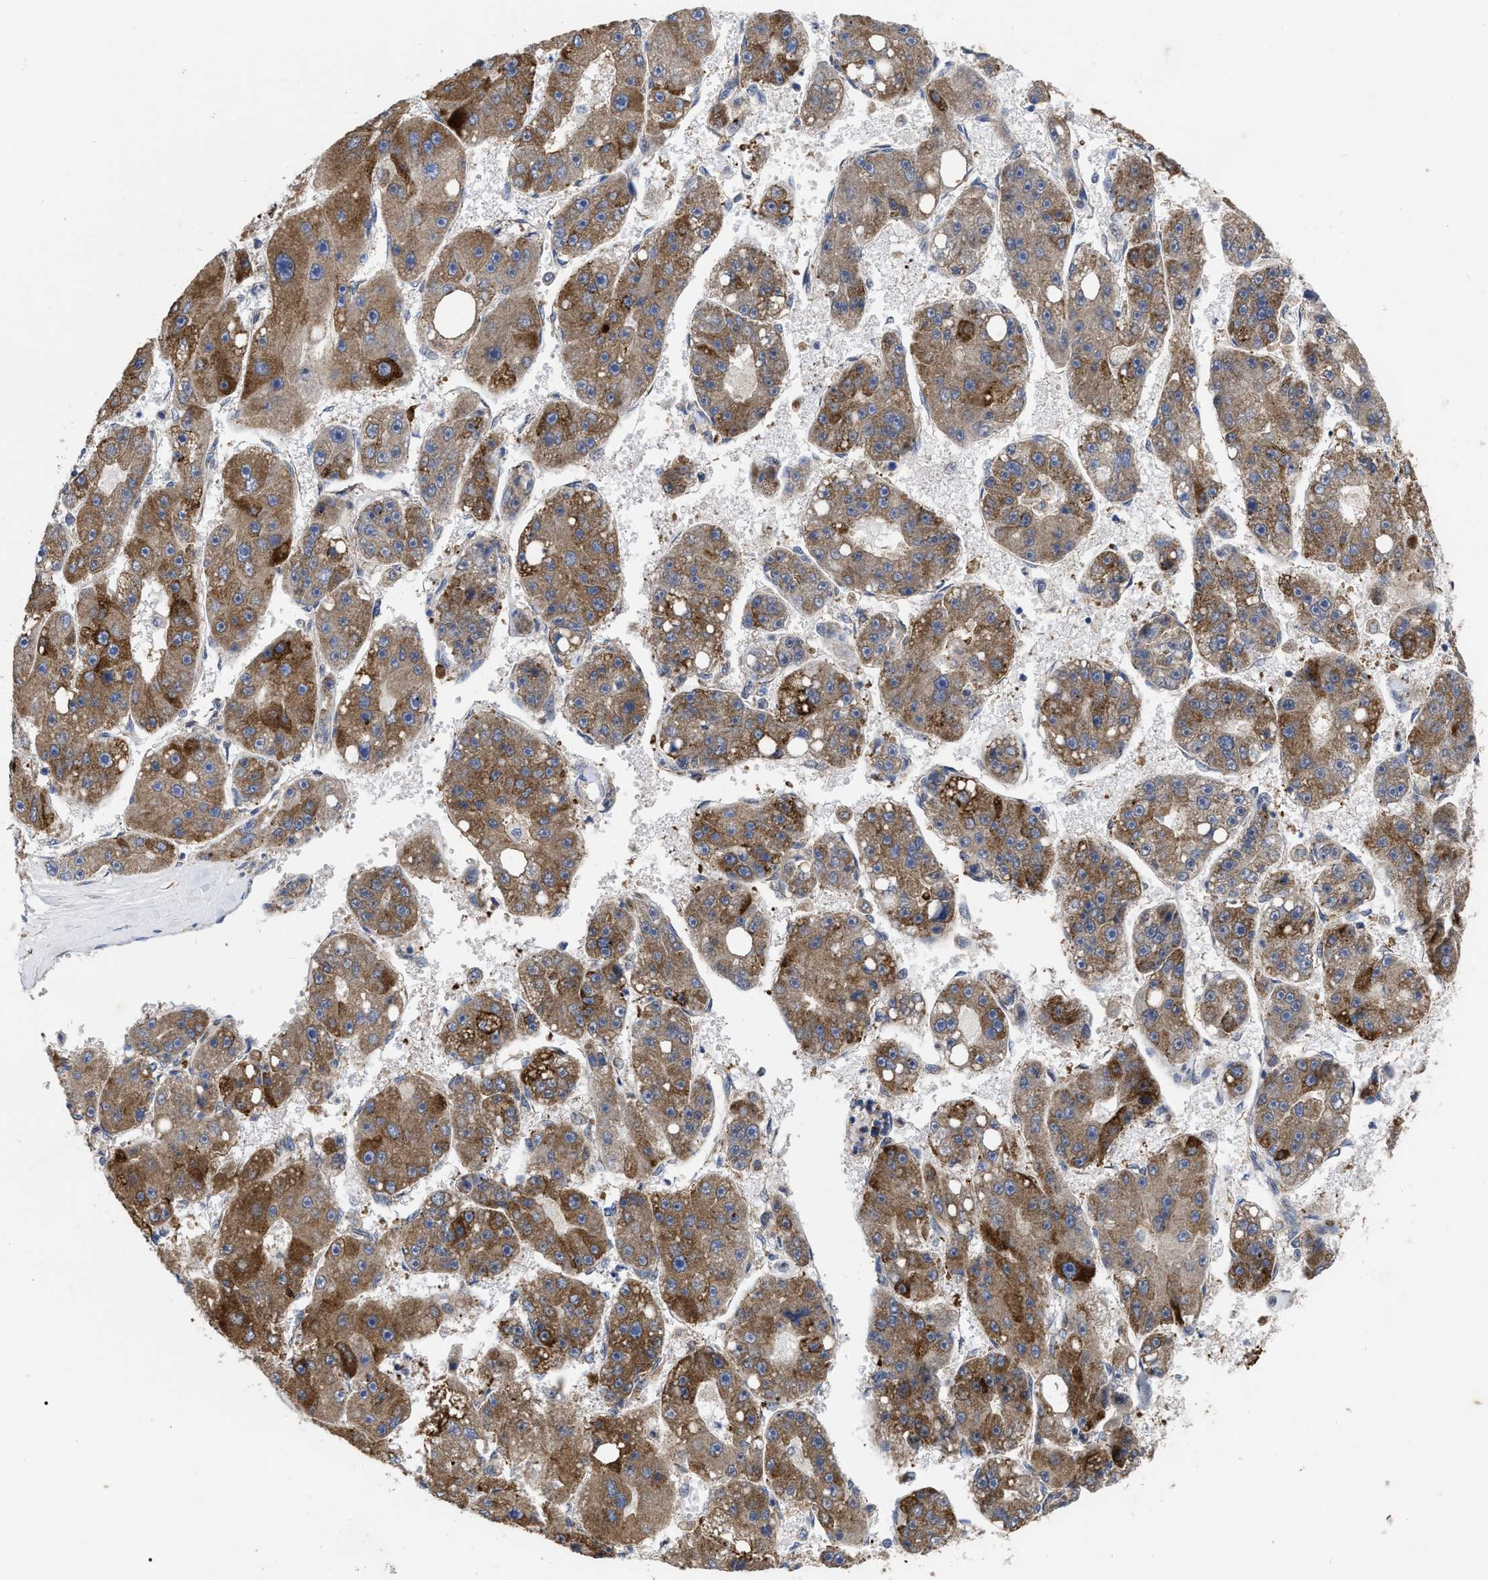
{"staining": {"intensity": "moderate", "quantity": ">75%", "location": "cytoplasmic/membranous"}, "tissue": "liver cancer", "cell_type": "Tumor cells", "image_type": "cancer", "snomed": [{"axis": "morphology", "description": "Carcinoma, Hepatocellular, NOS"}, {"axis": "topography", "description": "Liver"}], "caption": "Immunohistochemical staining of liver cancer reveals medium levels of moderate cytoplasmic/membranous protein staining in about >75% of tumor cells. Nuclei are stained in blue.", "gene": "TCP1", "patient": {"sex": "female", "age": 61}}